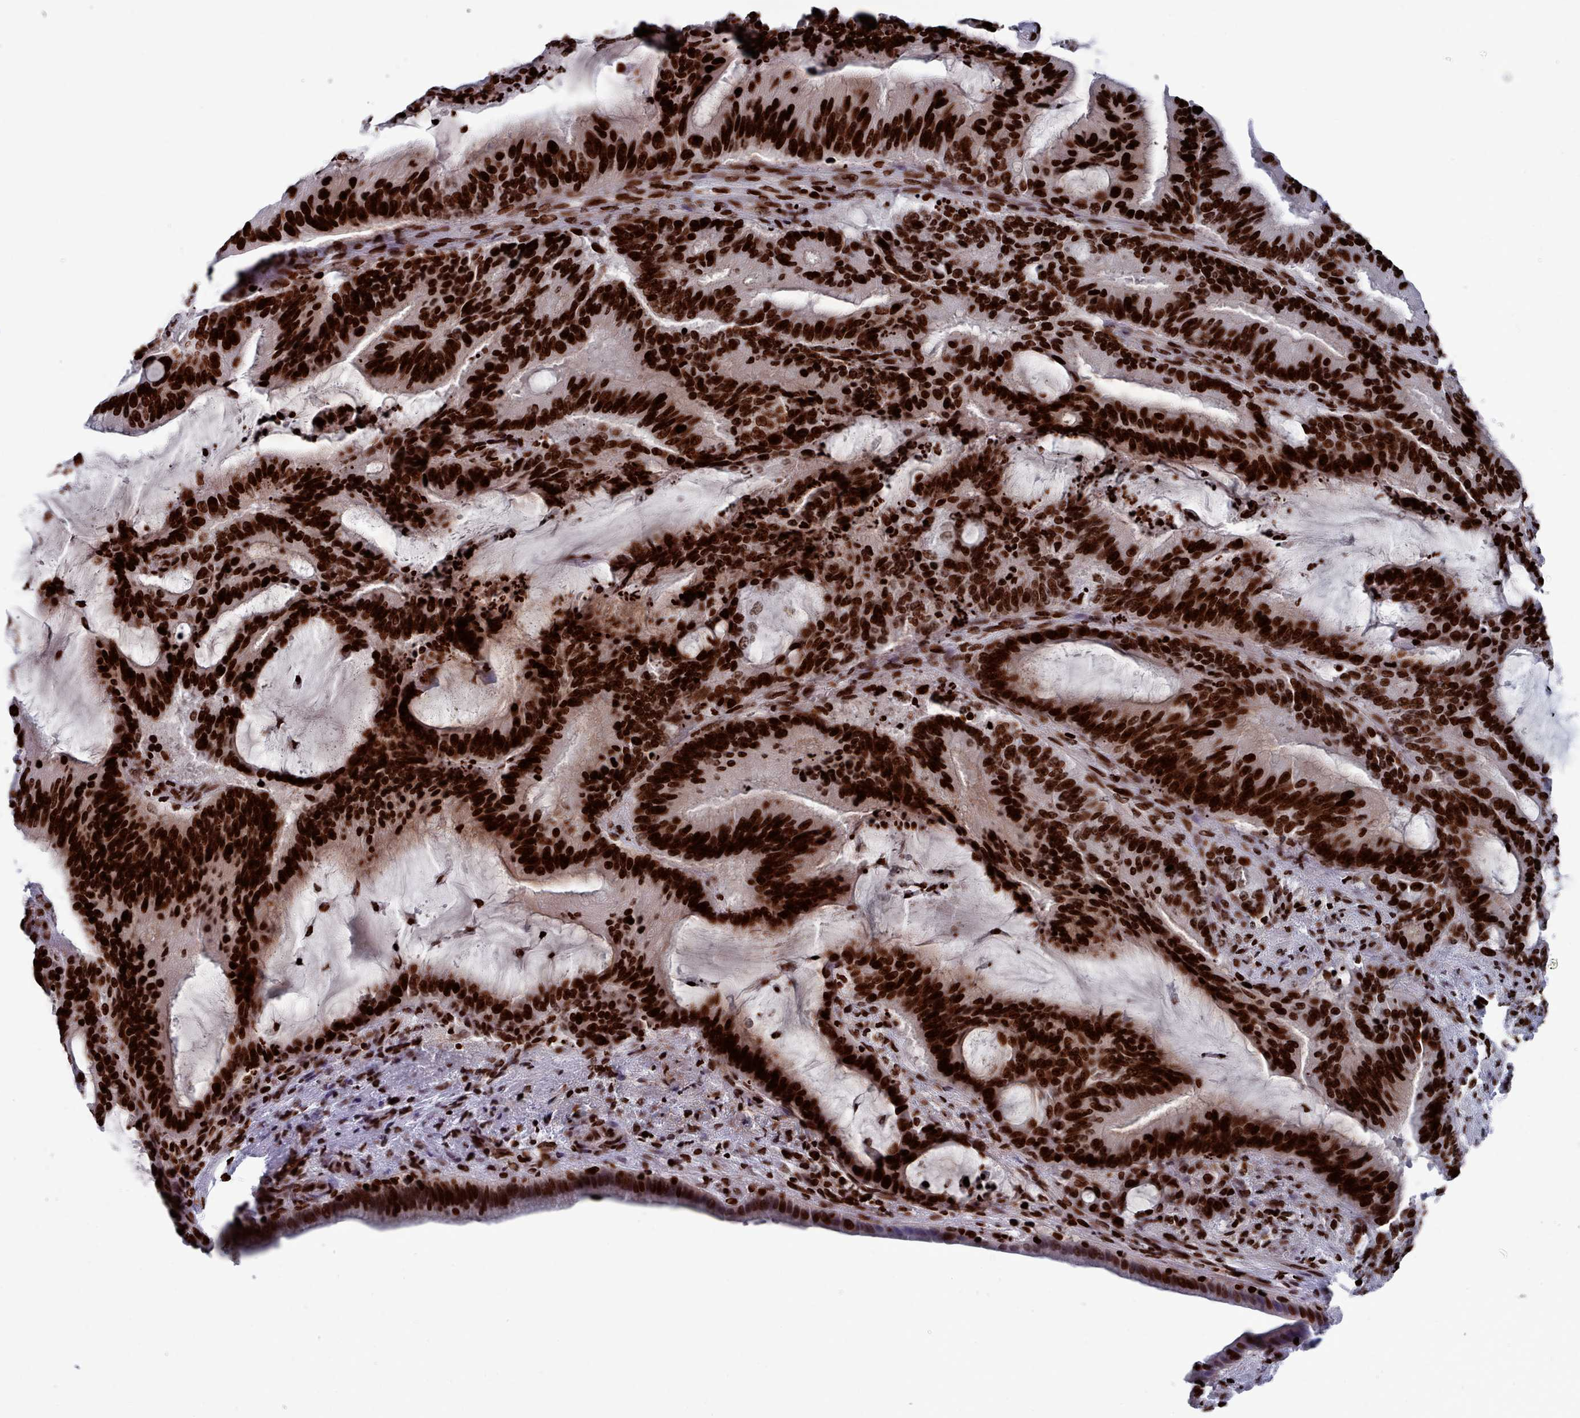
{"staining": {"intensity": "strong", "quantity": ">75%", "location": "nuclear"}, "tissue": "liver cancer", "cell_type": "Tumor cells", "image_type": "cancer", "snomed": [{"axis": "morphology", "description": "Normal tissue, NOS"}, {"axis": "morphology", "description": "Cholangiocarcinoma"}, {"axis": "topography", "description": "Liver"}, {"axis": "topography", "description": "Peripheral nerve tissue"}], "caption": "A brown stain labels strong nuclear positivity of a protein in human liver cancer (cholangiocarcinoma) tumor cells.", "gene": "PCDHB12", "patient": {"sex": "female", "age": 73}}